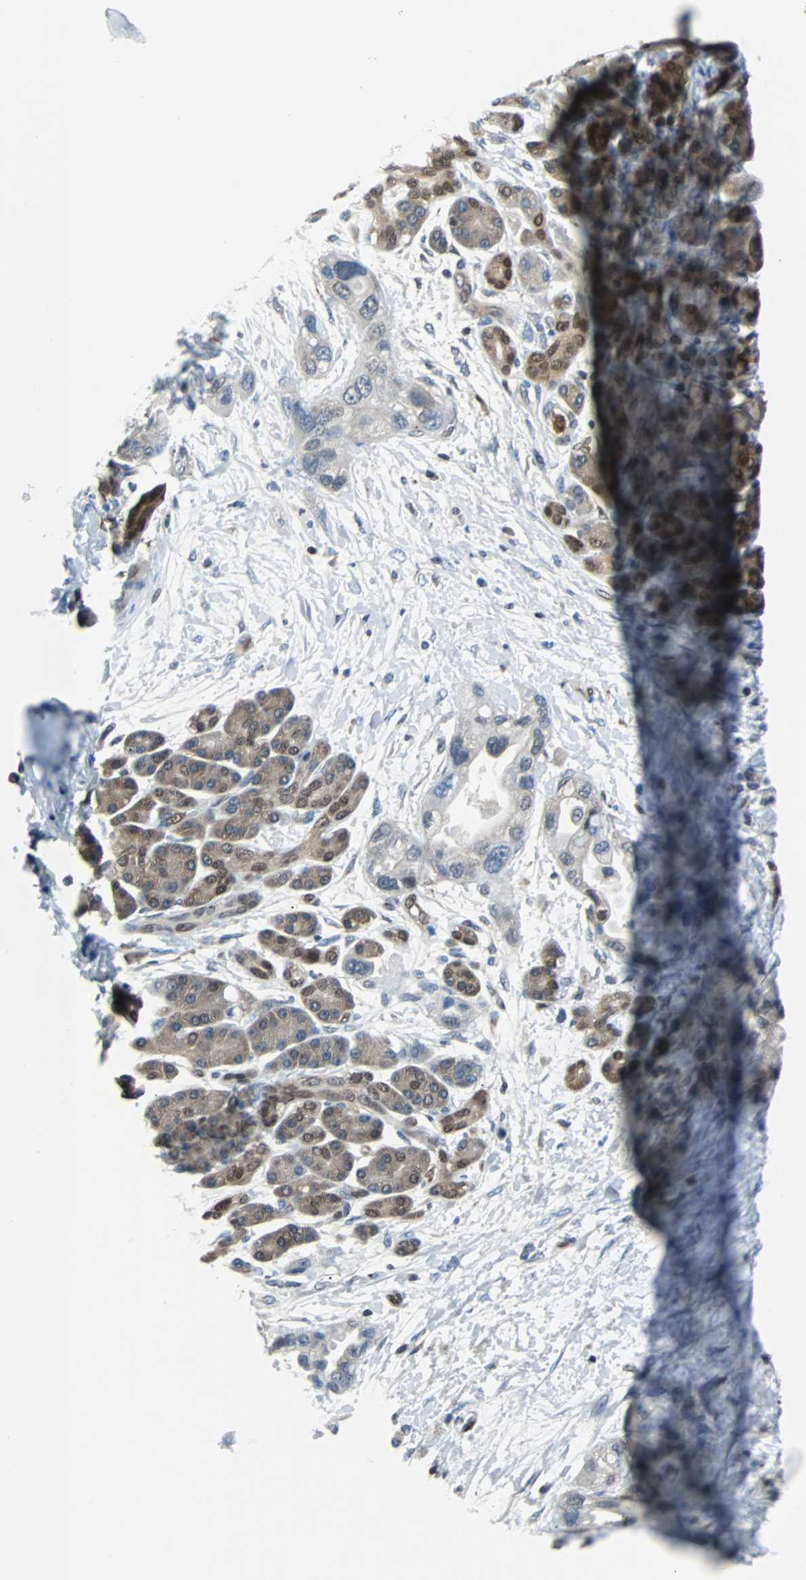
{"staining": {"intensity": "weak", "quantity": "<25%", "location": "nuclear"}, "tissue": "pancreatic cancer", "cell_type": "Tumor cells", "image_type": "cancer", "snomed": [{"axis": "morphology", "description": "Adenocarcinoma, NOS"}, {"axis": "topography", "description": "Pancreas"}], "caption": "This is a photomicrograph of immunohistochemistry staining of adenocarcinoma (pancreatic), which shows no expression in tumor cells. (Brightfield microscopy of DAB (3,3'-diaminobenzidine) IHC at high magnification).", "gene": "MAP2K6", "patient": {"sex": "female", "age": 77}}